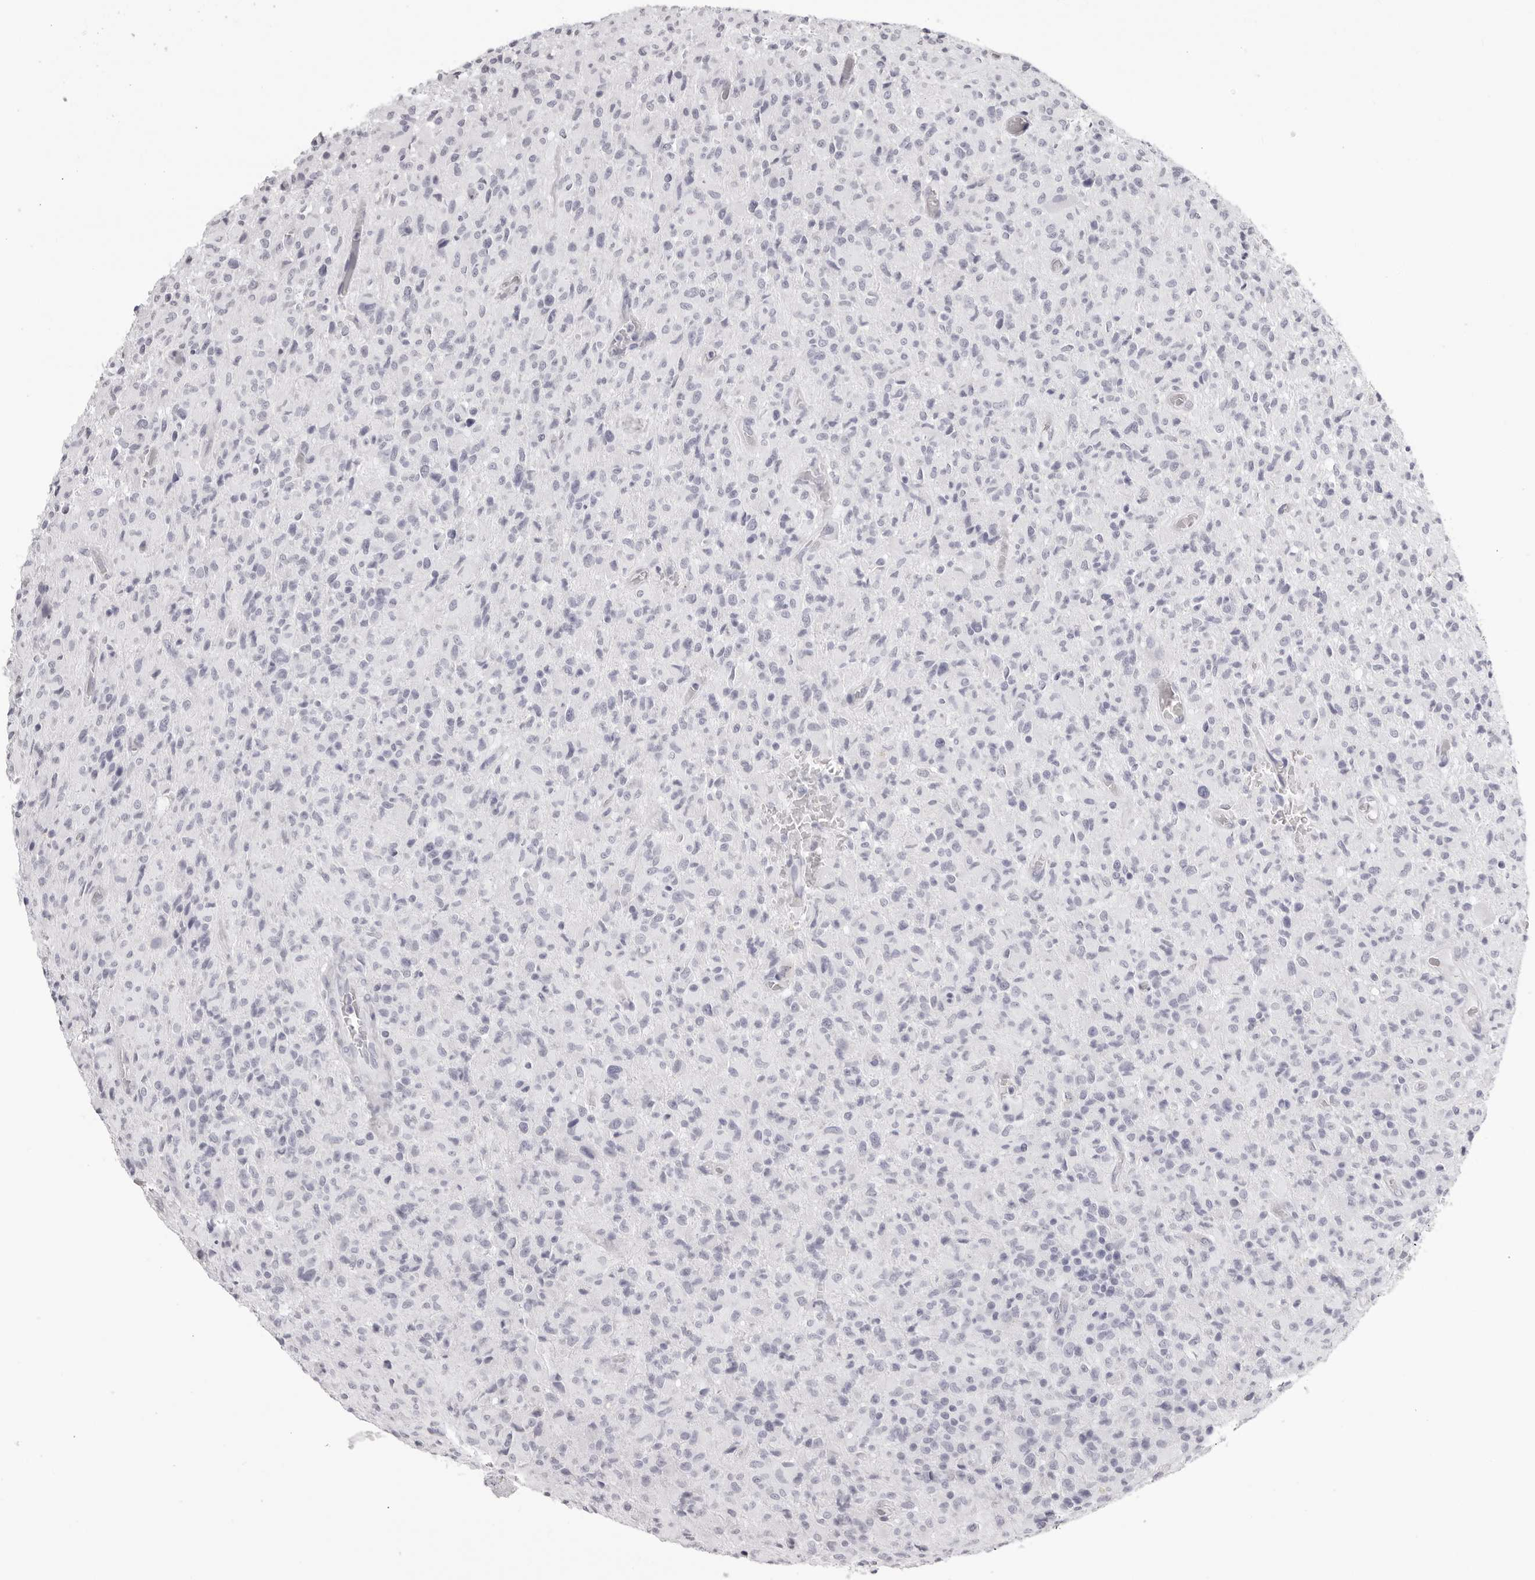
{"staining": {"intensity": "negative", "quantity": "none", "location": "none"}, "tissue": "glioma", "cell_type": "Tumor cells", "image_type": "cancer", "snomed": [{"axis": "morphology", "description": "Glioma, malignant, High grade"}, {"axis": "topography", "description": "Brain"}], "caption": "DAB immunohistochemical staining of human glioma exhibits no significant staining in tumor cells.", "gene": "CST1", "patient": {"sex": "female", "age": 57}}